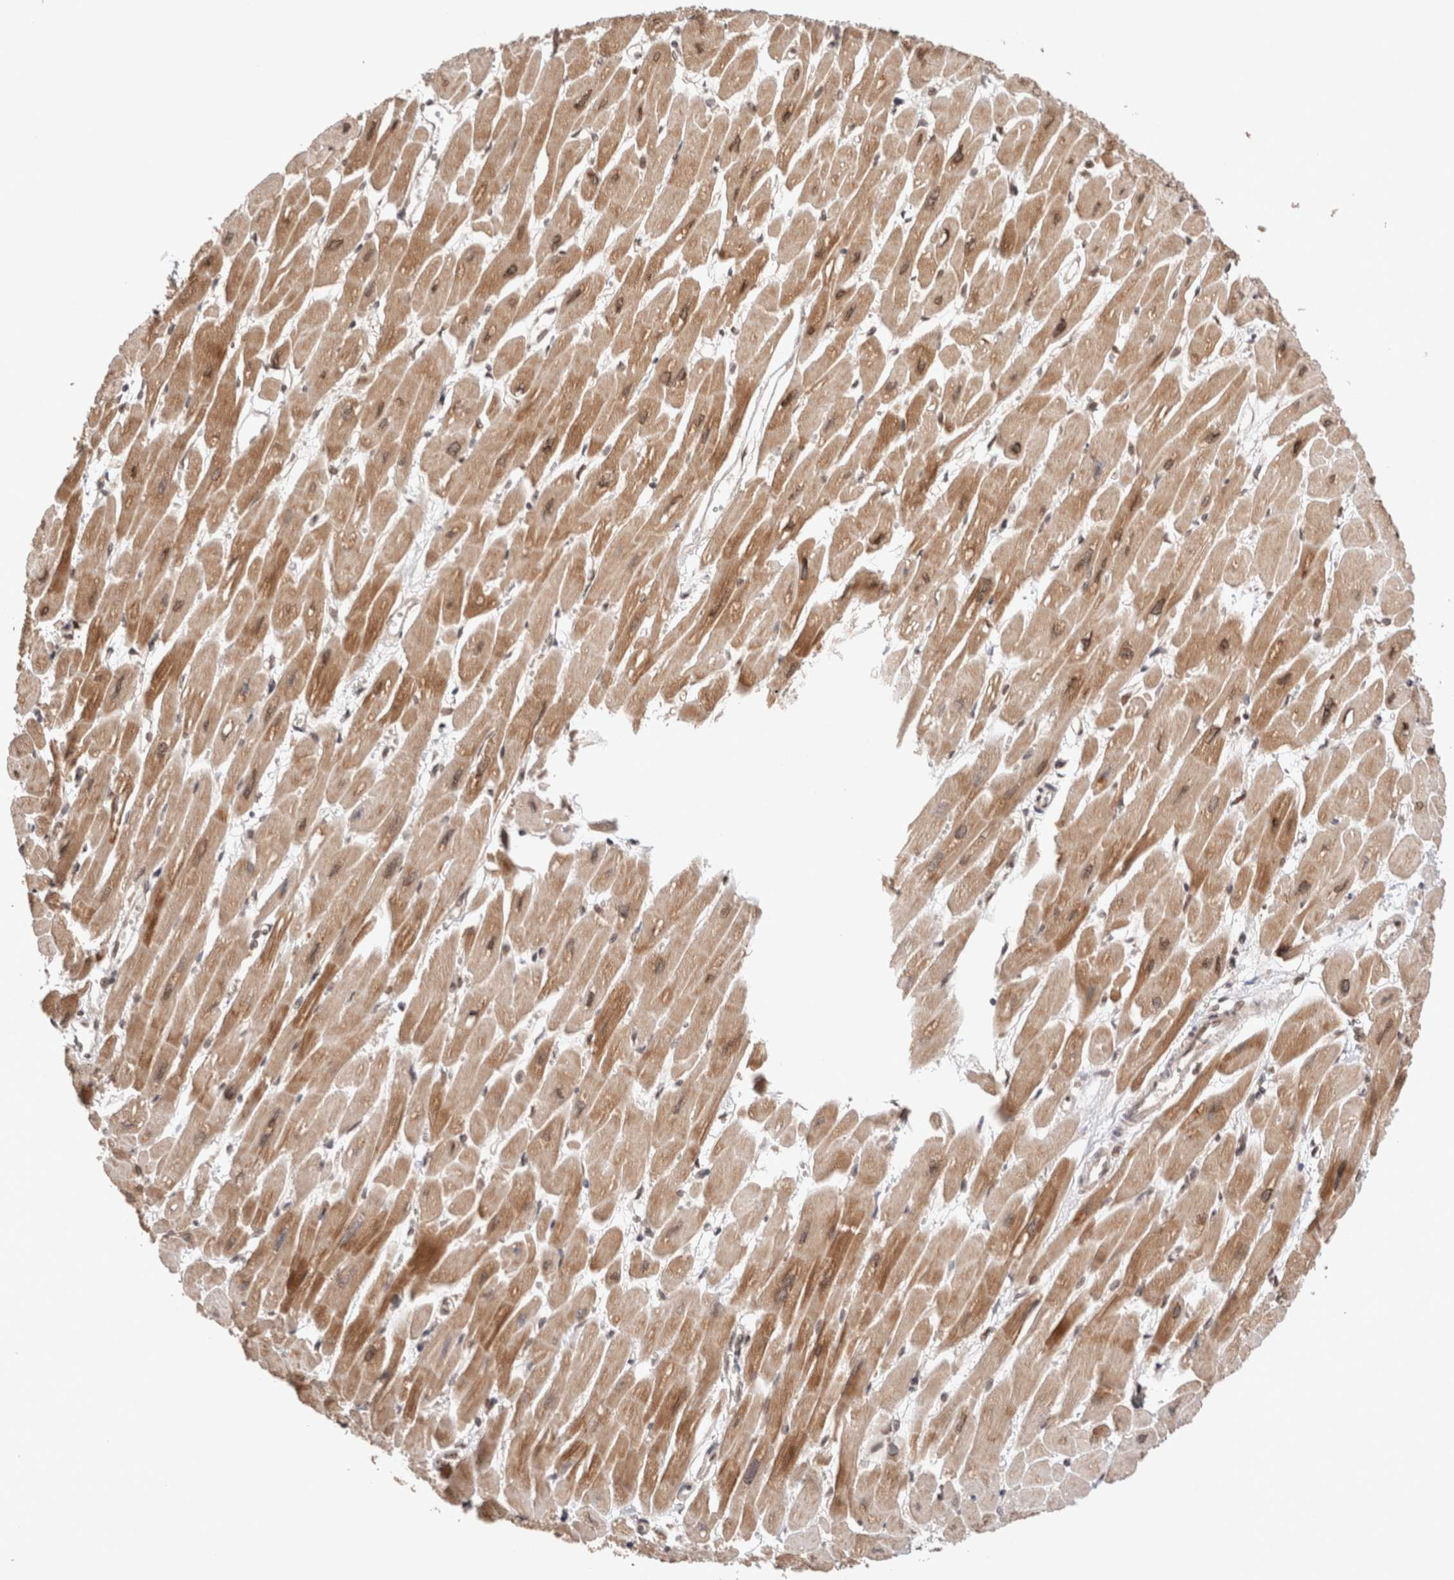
{"staining": {"intensity": "moderate", "quantity": ">75%", "location": "cytoplasmic/membranous,nuclear"}, "tissue": "heart muscle", "cell_type": "Cardiomyocytes", "image_type": "normal", "snomed": [{"axis": "morphology", "description": "Normal tissue, NOS"}, {"axis": "topography", "description": "Heart"}], "caption": "Normal heart muscle demonstrates moderate cytoplasmic/membranous,nuclear positivity in about >75% of cardiomyocytes, visualized by immunohistochemistry. (Brightfield microscopy of DAB IHC at high magnification).", "gene": "TPR", "patient": {"sex": "female", "age": 54}}